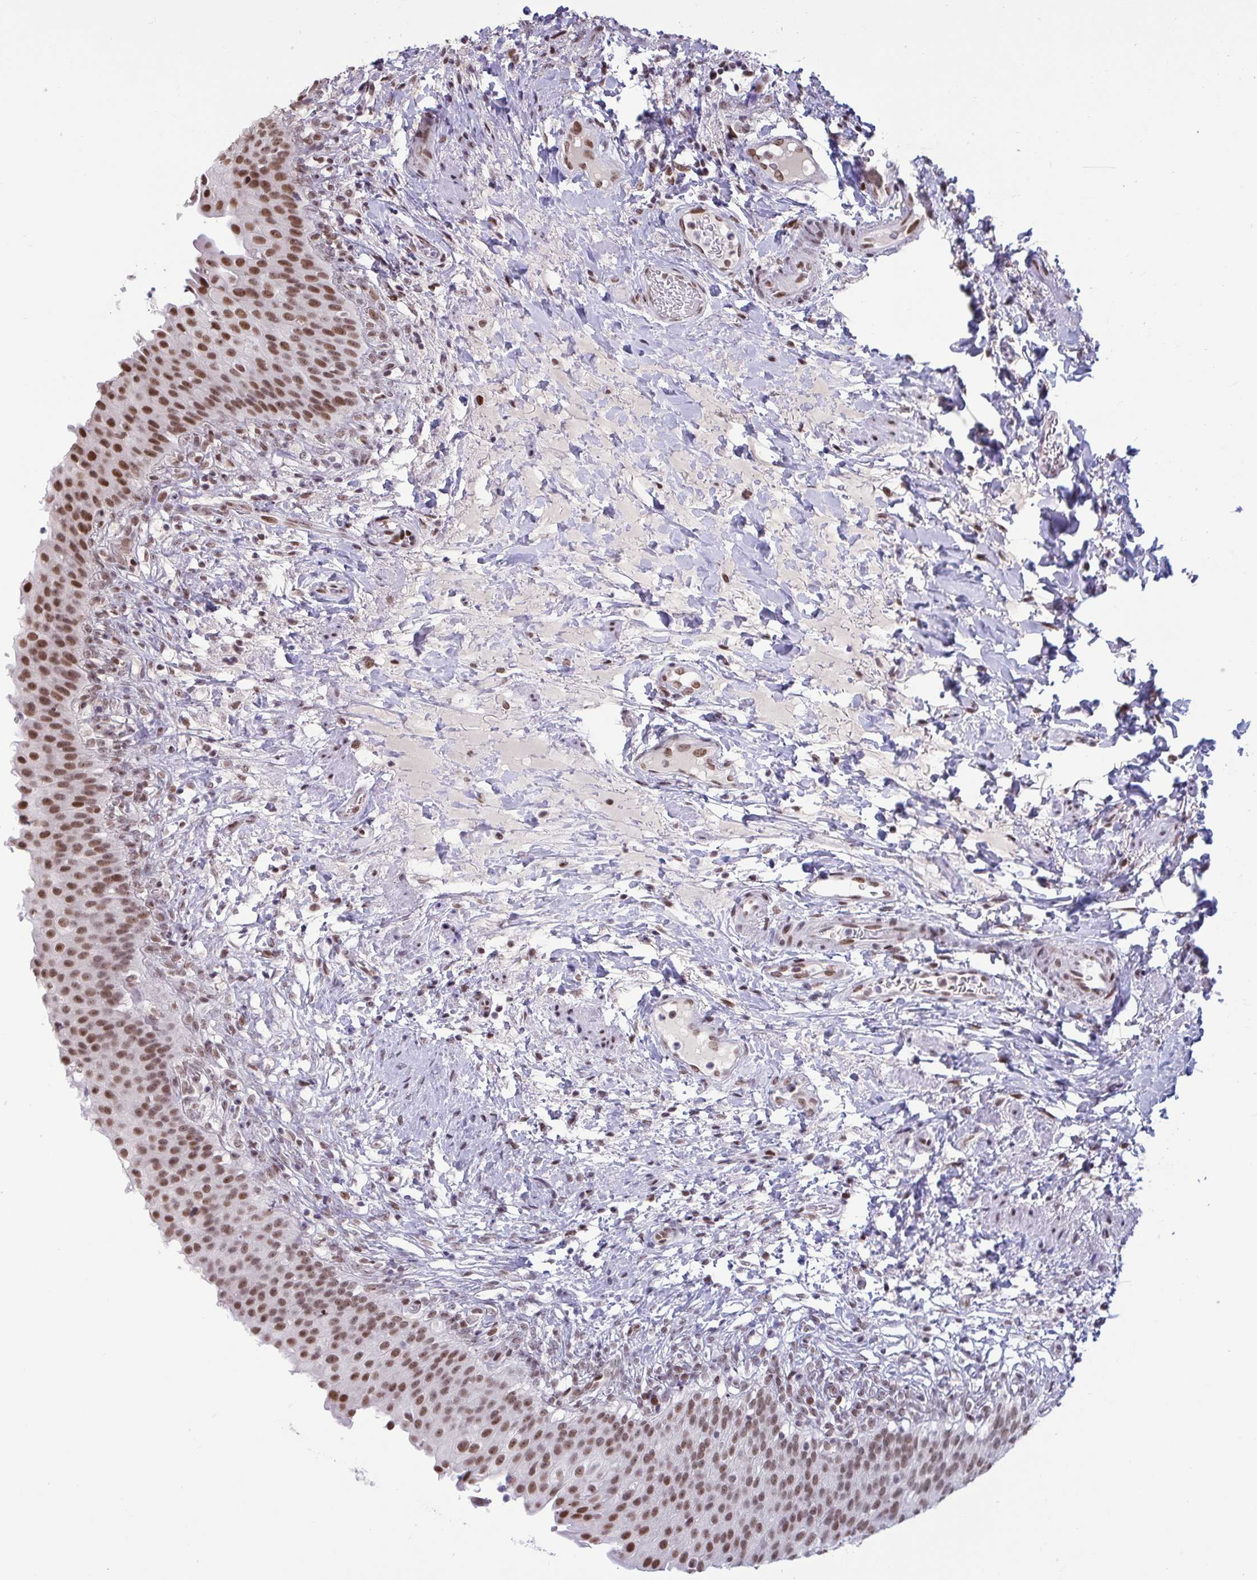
{"staining": {"intensity": "moderate", "quantity": ">75%", "location": "nuclear"}, "tissue": "urinary bladder", "cell_type": "Urothelial cells", "image_type": "normal", "snomed": [{"axis": "morphology", "description": "Normal tissue, NOS"}, {"axis": "topography", "description": "Urinary bladder"}, {"axis": "topography", "description": "Peripheral nerve tissue"}], "caption": "Protein staining of unremarkable urinary bladder displays moderate nuclear expression in approximately >75% of urothelial cells.", "gene": "CBFA2T2", "patient": {"sex": "female", "age": 60}}